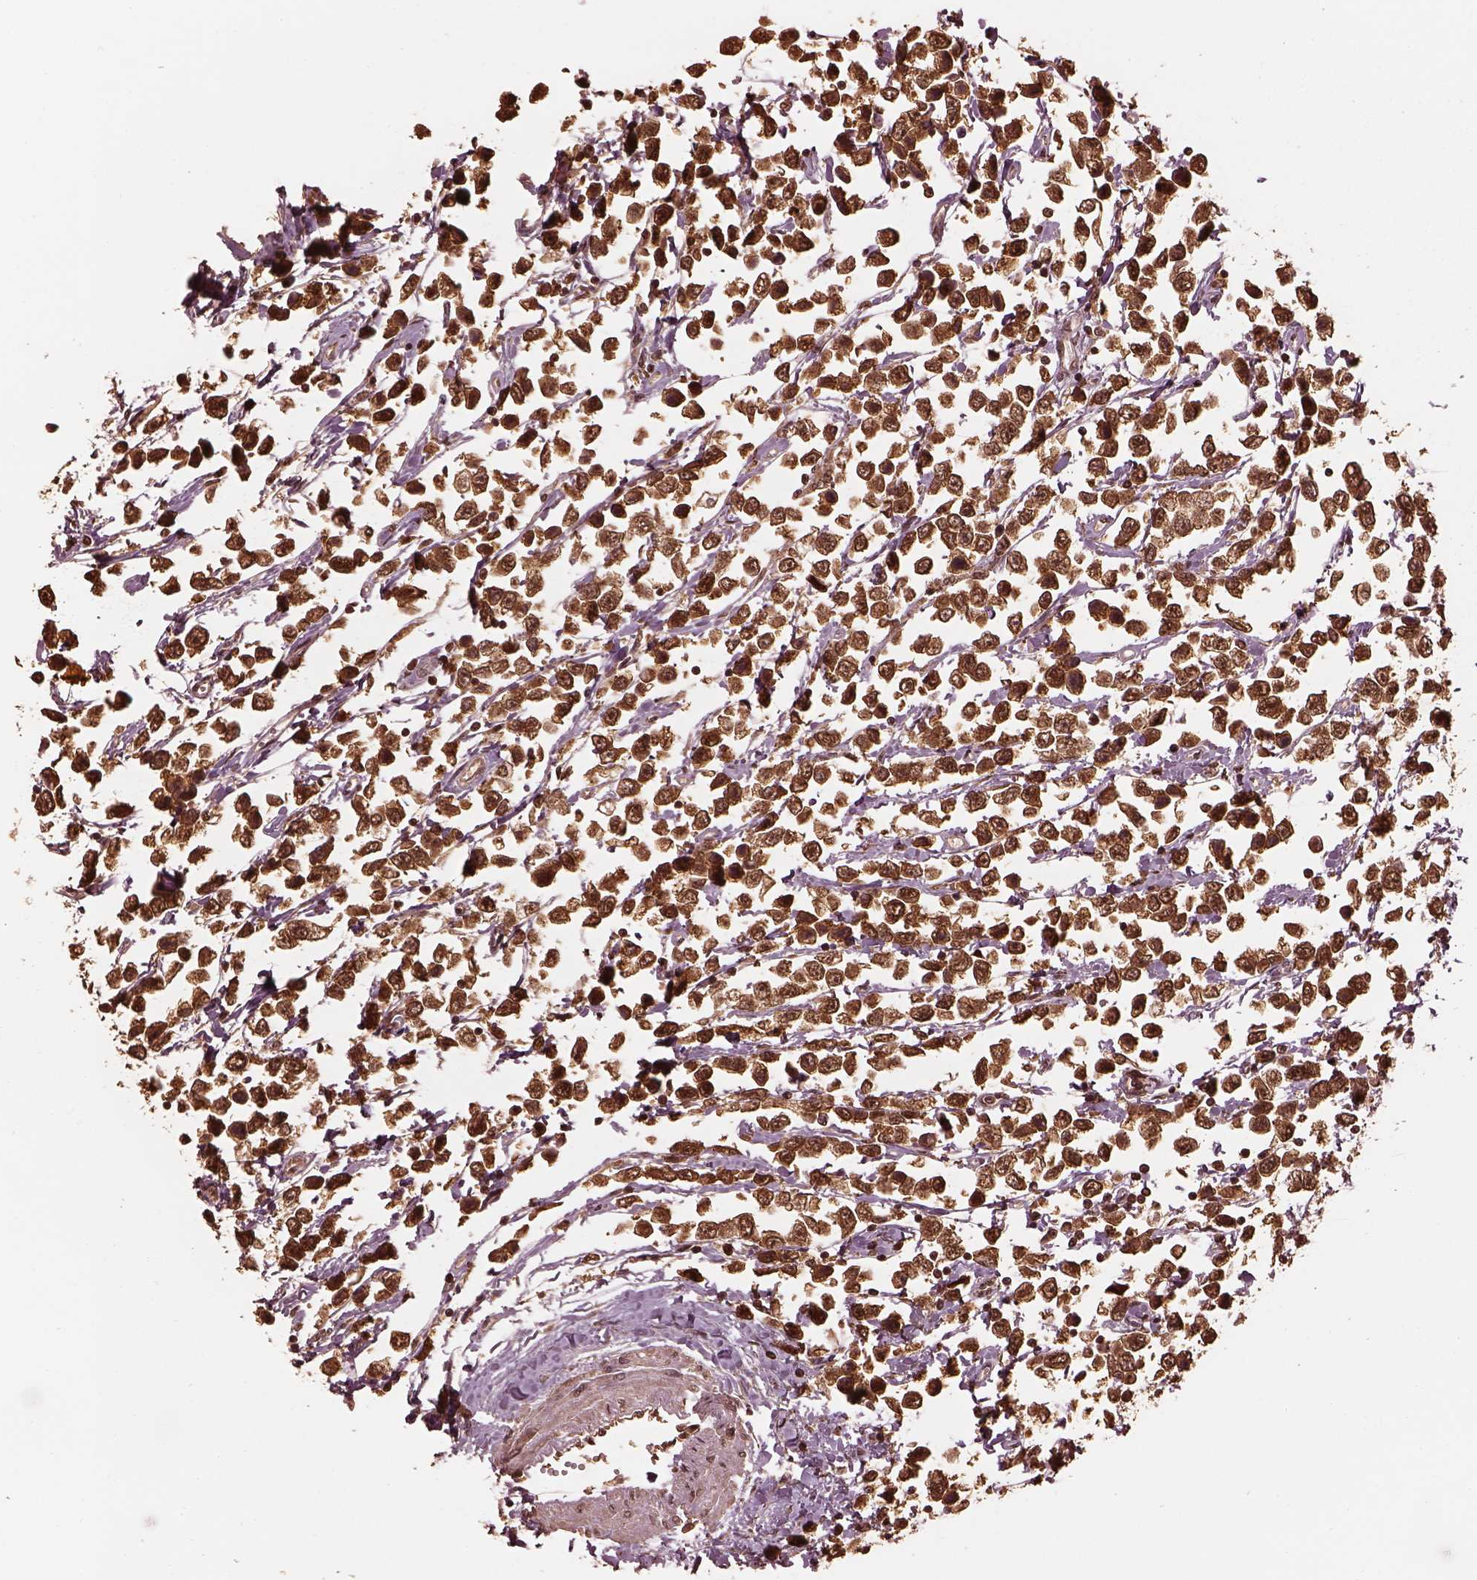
{"staining": {"intensity": "moderate", "quantity": ">75%", "location": "cytoplasmic/membranous,nuclear"}, "tissue": "testis cancer", "cell_type": "Tumor cells", "image_type": "cancer", "snomed": [{"axis": "morphology", "description": "Seminoma, NOS"}, {"axis": "topography", "description": "Testis"}], "caption": "Immunohistochemical staining of human testis seminoma demonstrates medium levels of moderate cytoplasmic/membranous and nuclear expression in about >75% of tumor cells.", "gene": "PSMC5", "patient": {"sex": "male", "age": 34}}